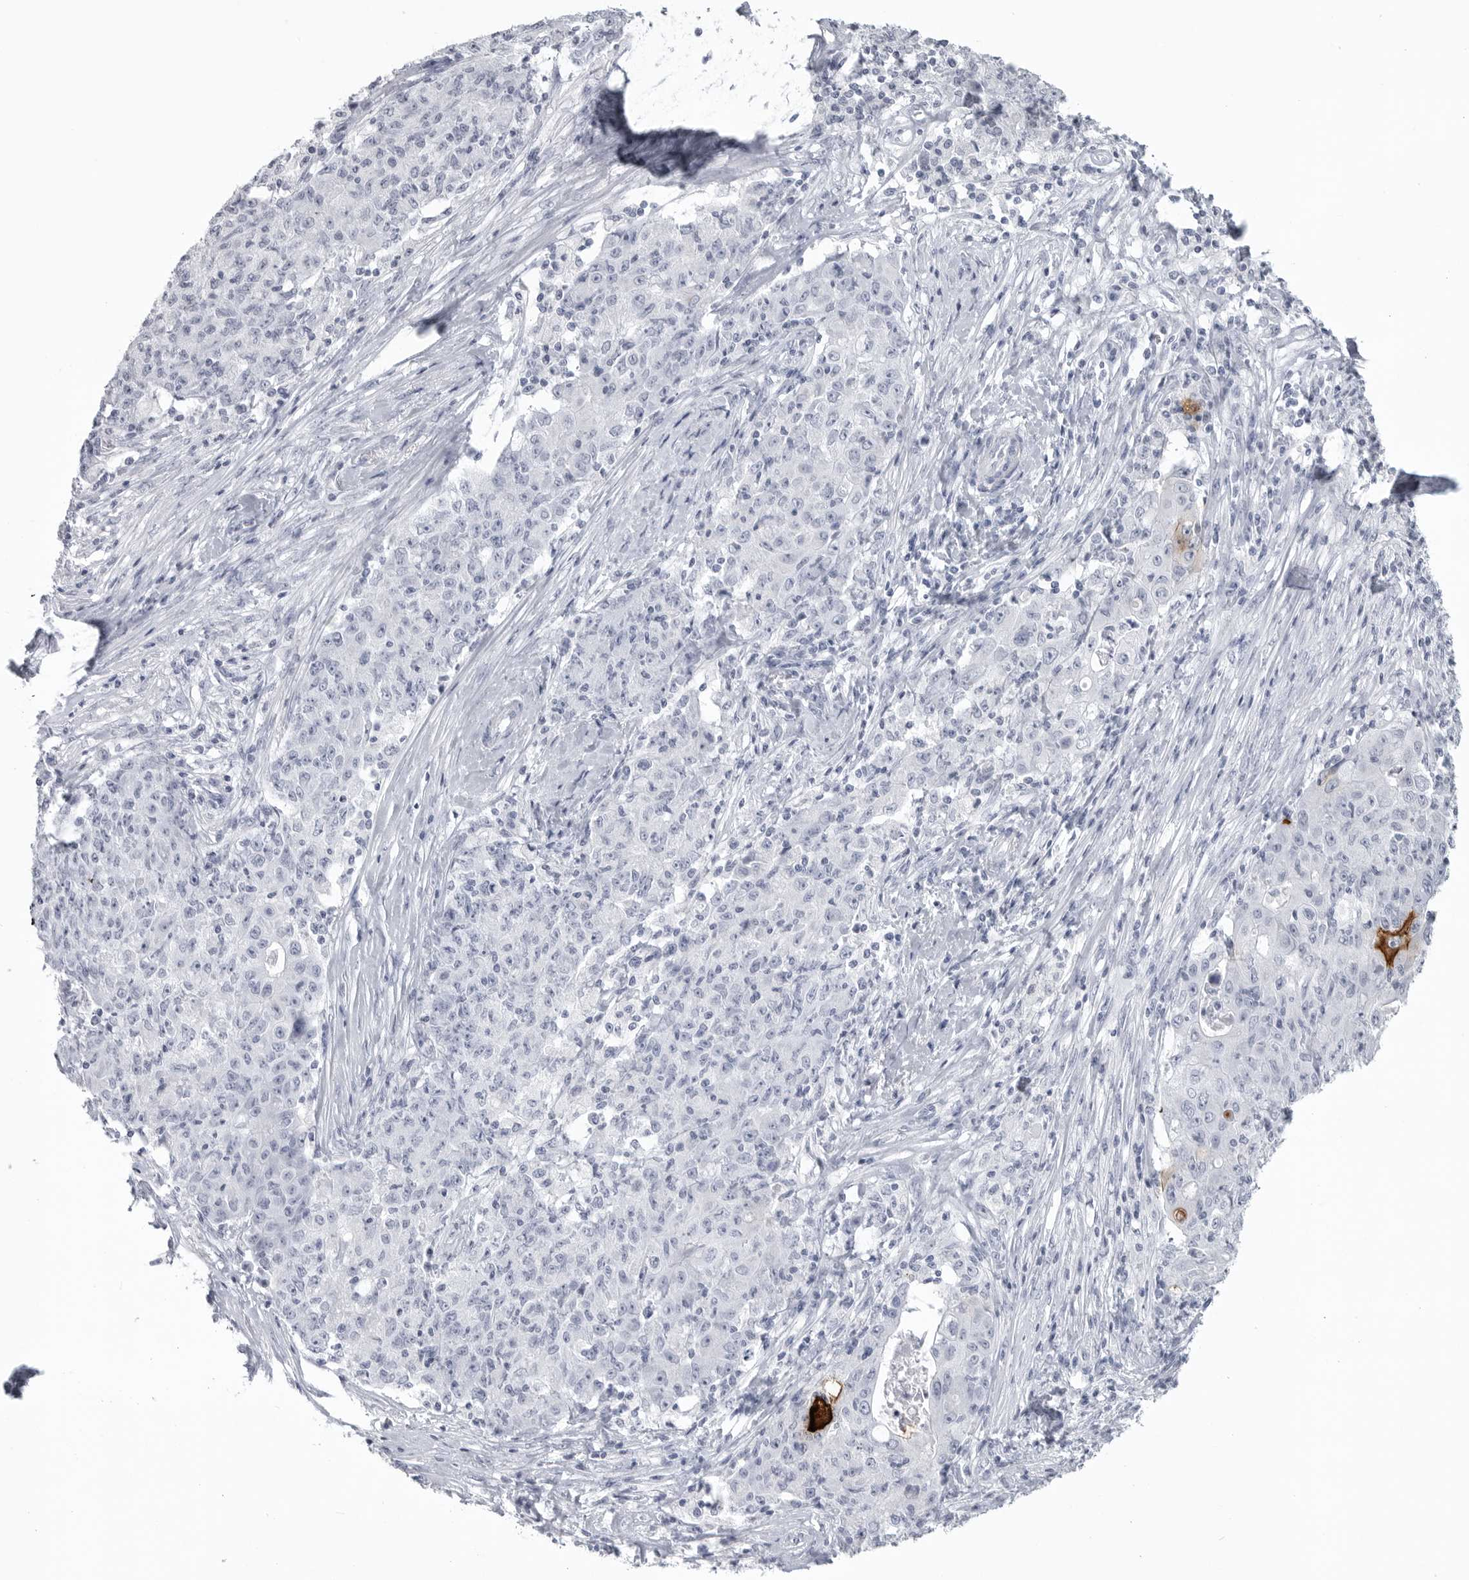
{"staining": {"intensity": "negative", "quantity": "none", "location": "none"}, "tissue": "ovarian cancer", "cell_type": "Tumor cells", "image_type": "cancer", "snomed": [{"axis": "morphology", "description": "Carcinoma, endometroid"}, {"axis": "topography", "description": "Ovary"}], "caption": "Micrograph shows no protein staining in tumor cells of ovarian endometroid carcinoma tissue.", "gene": "LY6D", "patient": {"sex": "female", "age": 42}}